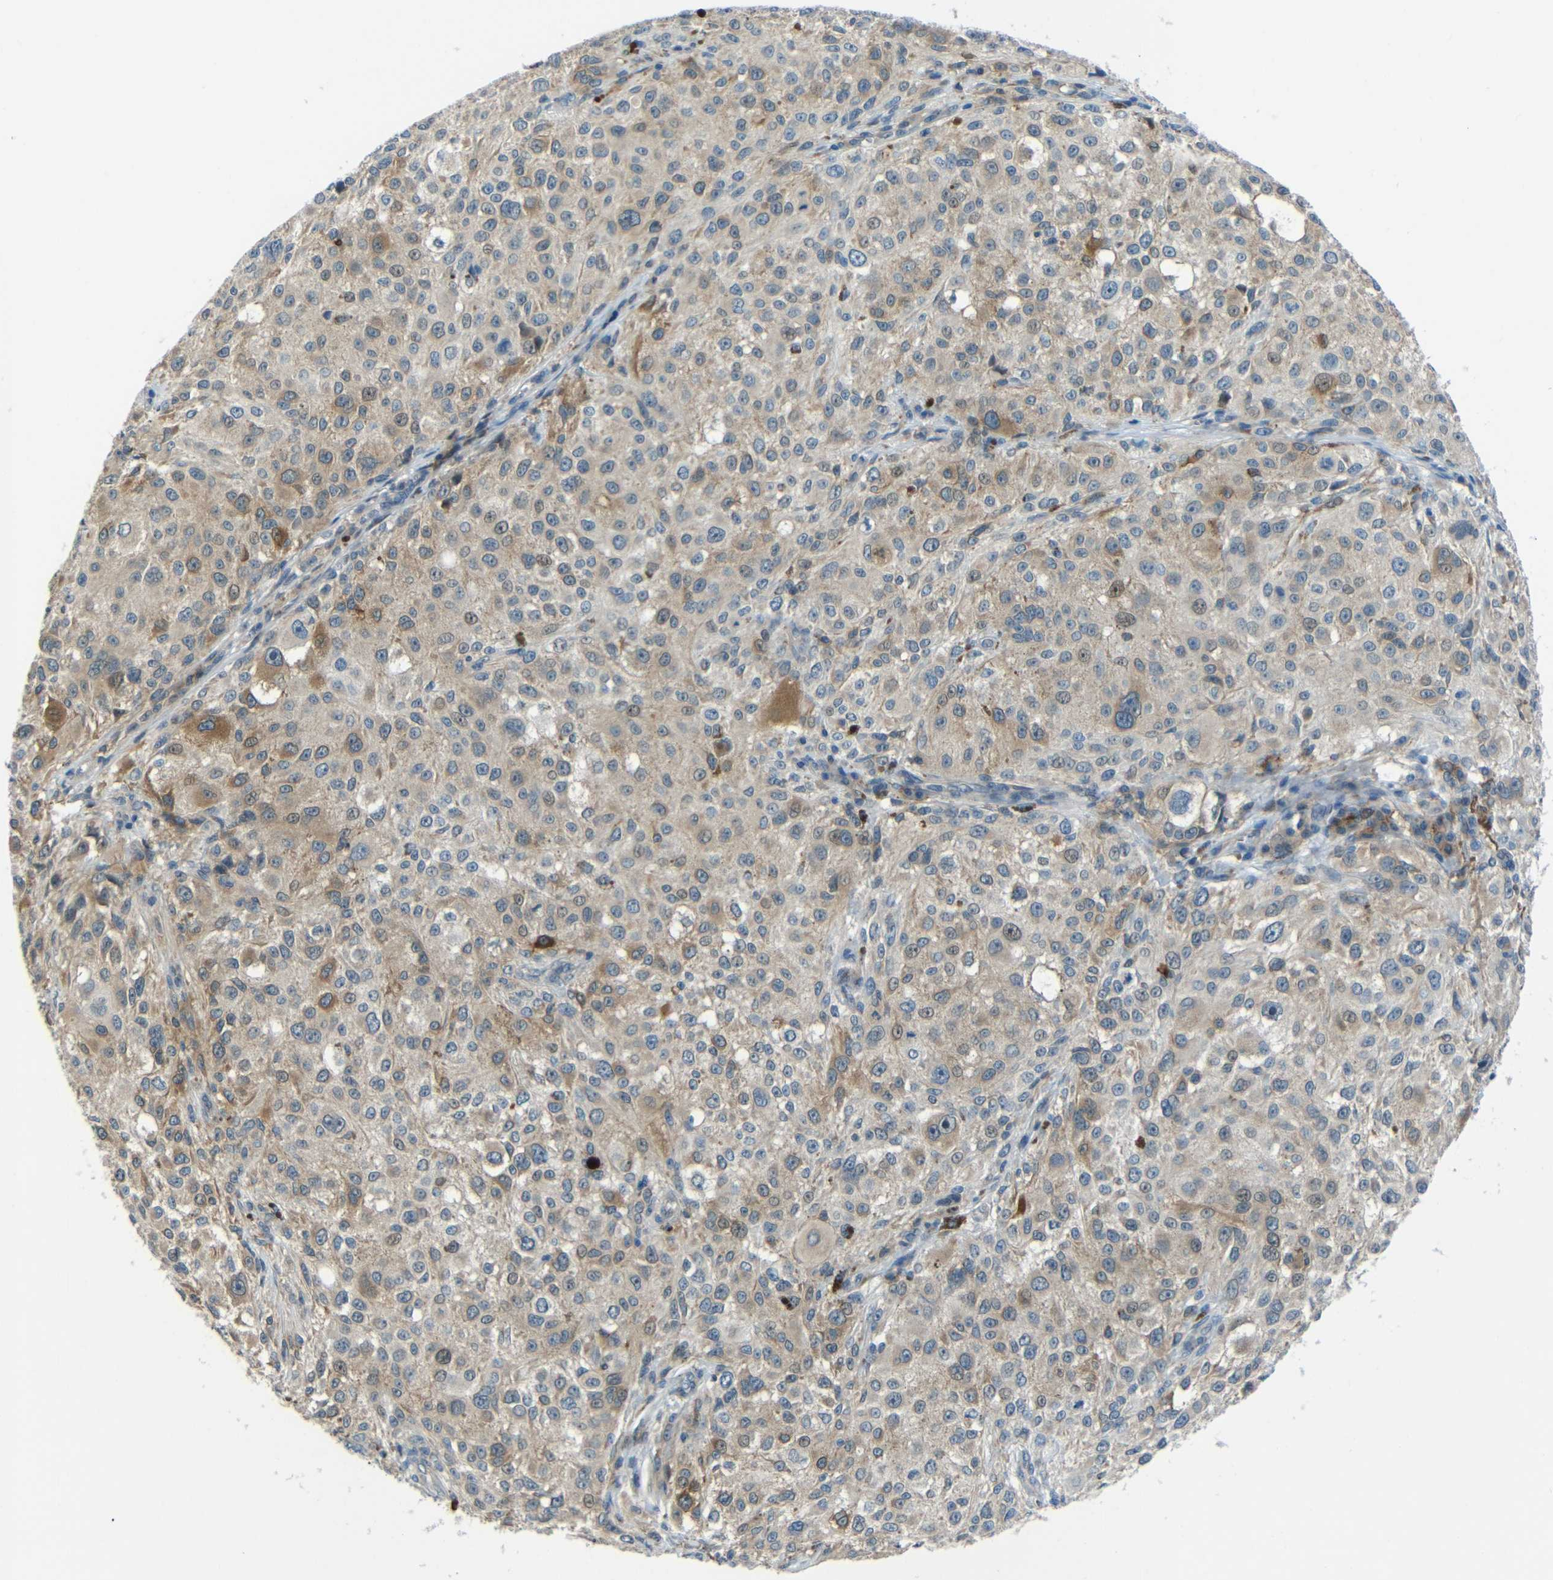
{"staining": {"intensity": "moderate", "quantity": ">75%", "location": "cytoplasmic/membranous"}, "tissue": "melanoma", "cell_type": "Tumor cells", "image_type": "cancer", "snomed": [{"axis": "morphology", "description": "Necrosis, NOS"}, {"axis": "morphology", "description": "Malignant melanoma, NOS"}, {"axis": "topography", "description": "Skin"}], "caption": "Human malignant melanoma stained with a brown dye shows moderate cytoplasmic/membranous positive positivity in approximately >75% of tumor cells.", "gene": "ANKRD22", "patient": {"sex": "female", "age": 87}}